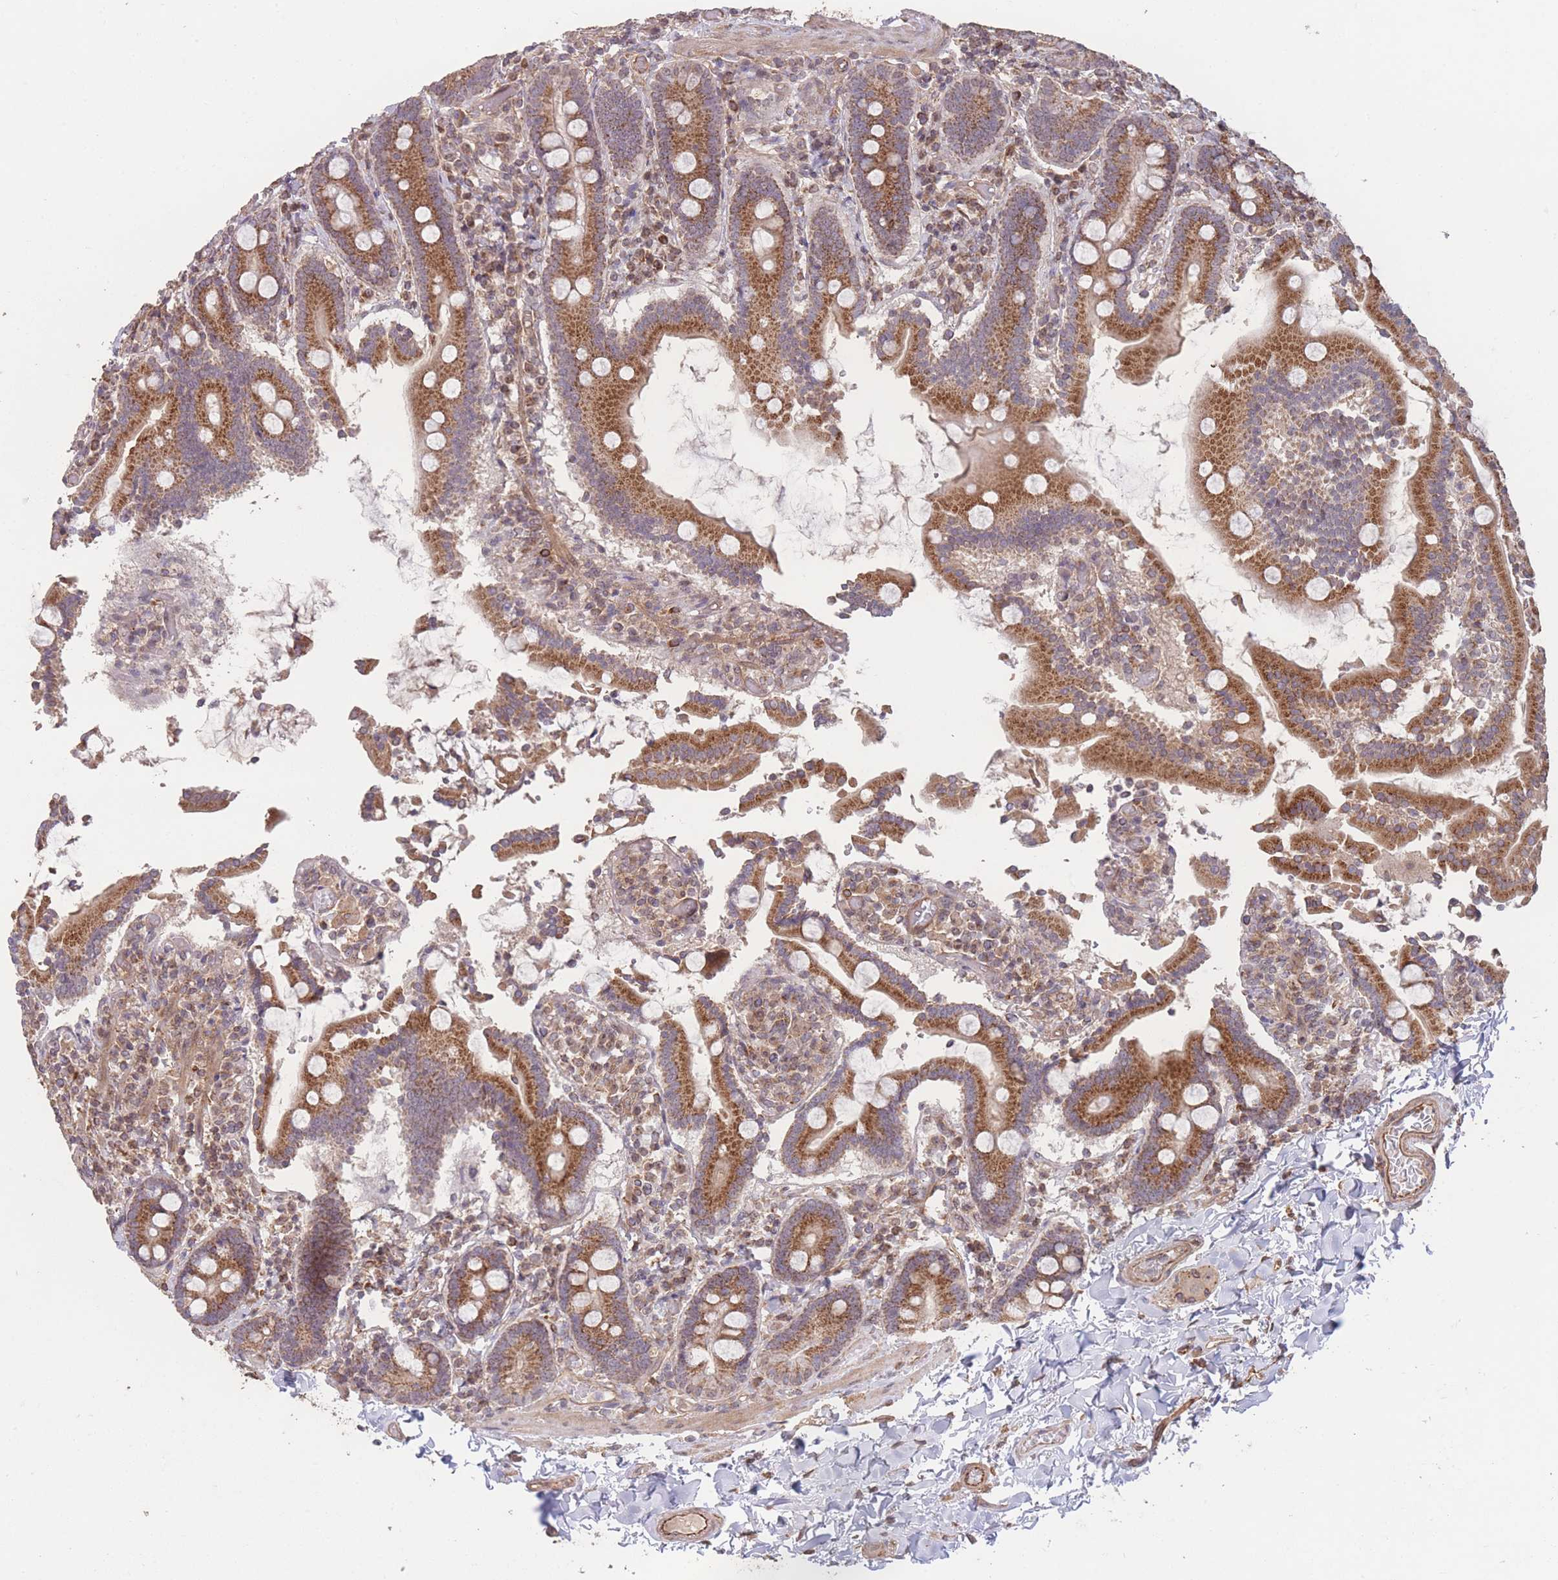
{"staining": {"intensity": "strong", "quantity": ">75%", "location": "cytoplasmic/membranous"}, "tissue": "duodenum", "cell_type": "Glandular cells", "image_type": "normal", "snomed": [{"axis": "morphology", "description": "Normal tissue, NOS"}, {"axis": "topography", "description": "Duodenum"}], "caption": "Duodenum stained with DAB IHC displays high levels of strong cytoplasmic/membranous staining in about >75% of glandular cells.", "gene": "PXMP4", "patient": {"sex": "male", "age": 55}}